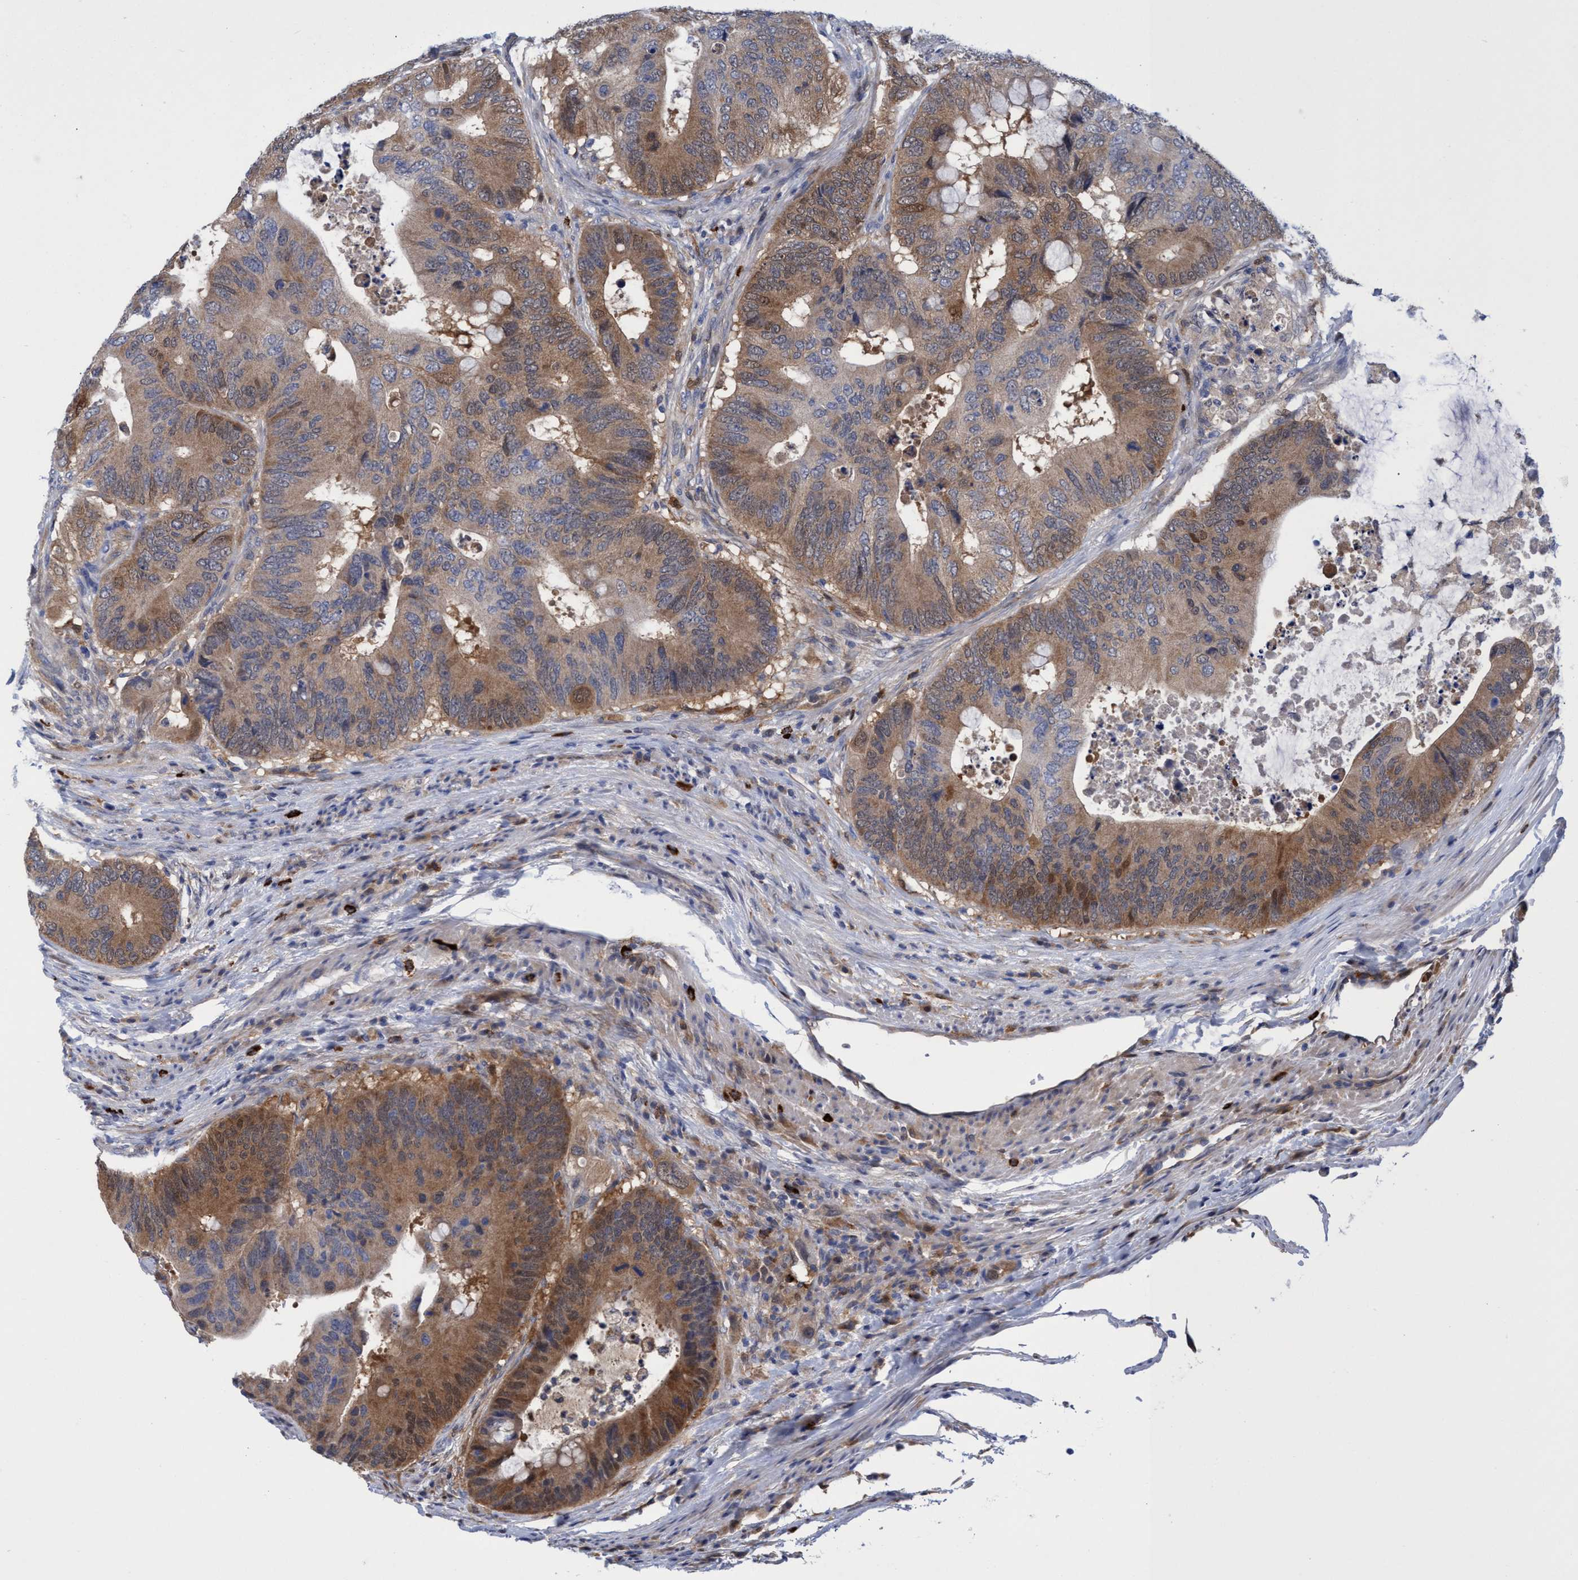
{"staining": {"intensity": "moderate", "quantity": ">75%", "location": "cytoplasmic/membranous"}, "tissue": "colorectal cancer", "cell_type": "Tumor cells", "image_type": "cancer", "snomed": [{"axis": "morphology", "description": "Adenocarcinoma, NOS"}, {"axis": "topography", "description": "Colon"}], "caption": "Immunohistochemistry image of neoplastic tissue: colorectal cancer (adenocarcinoma) stained using immunohistochemistry (IHC) displays medium levels of moderate protein expression localized specifically in the cytoplasmic/membranous of tumor cells, appearing as a cytoplasmic/membranous brown color.", "gene": "PNPO", "patient": {"sex": "male", "age": 71}}